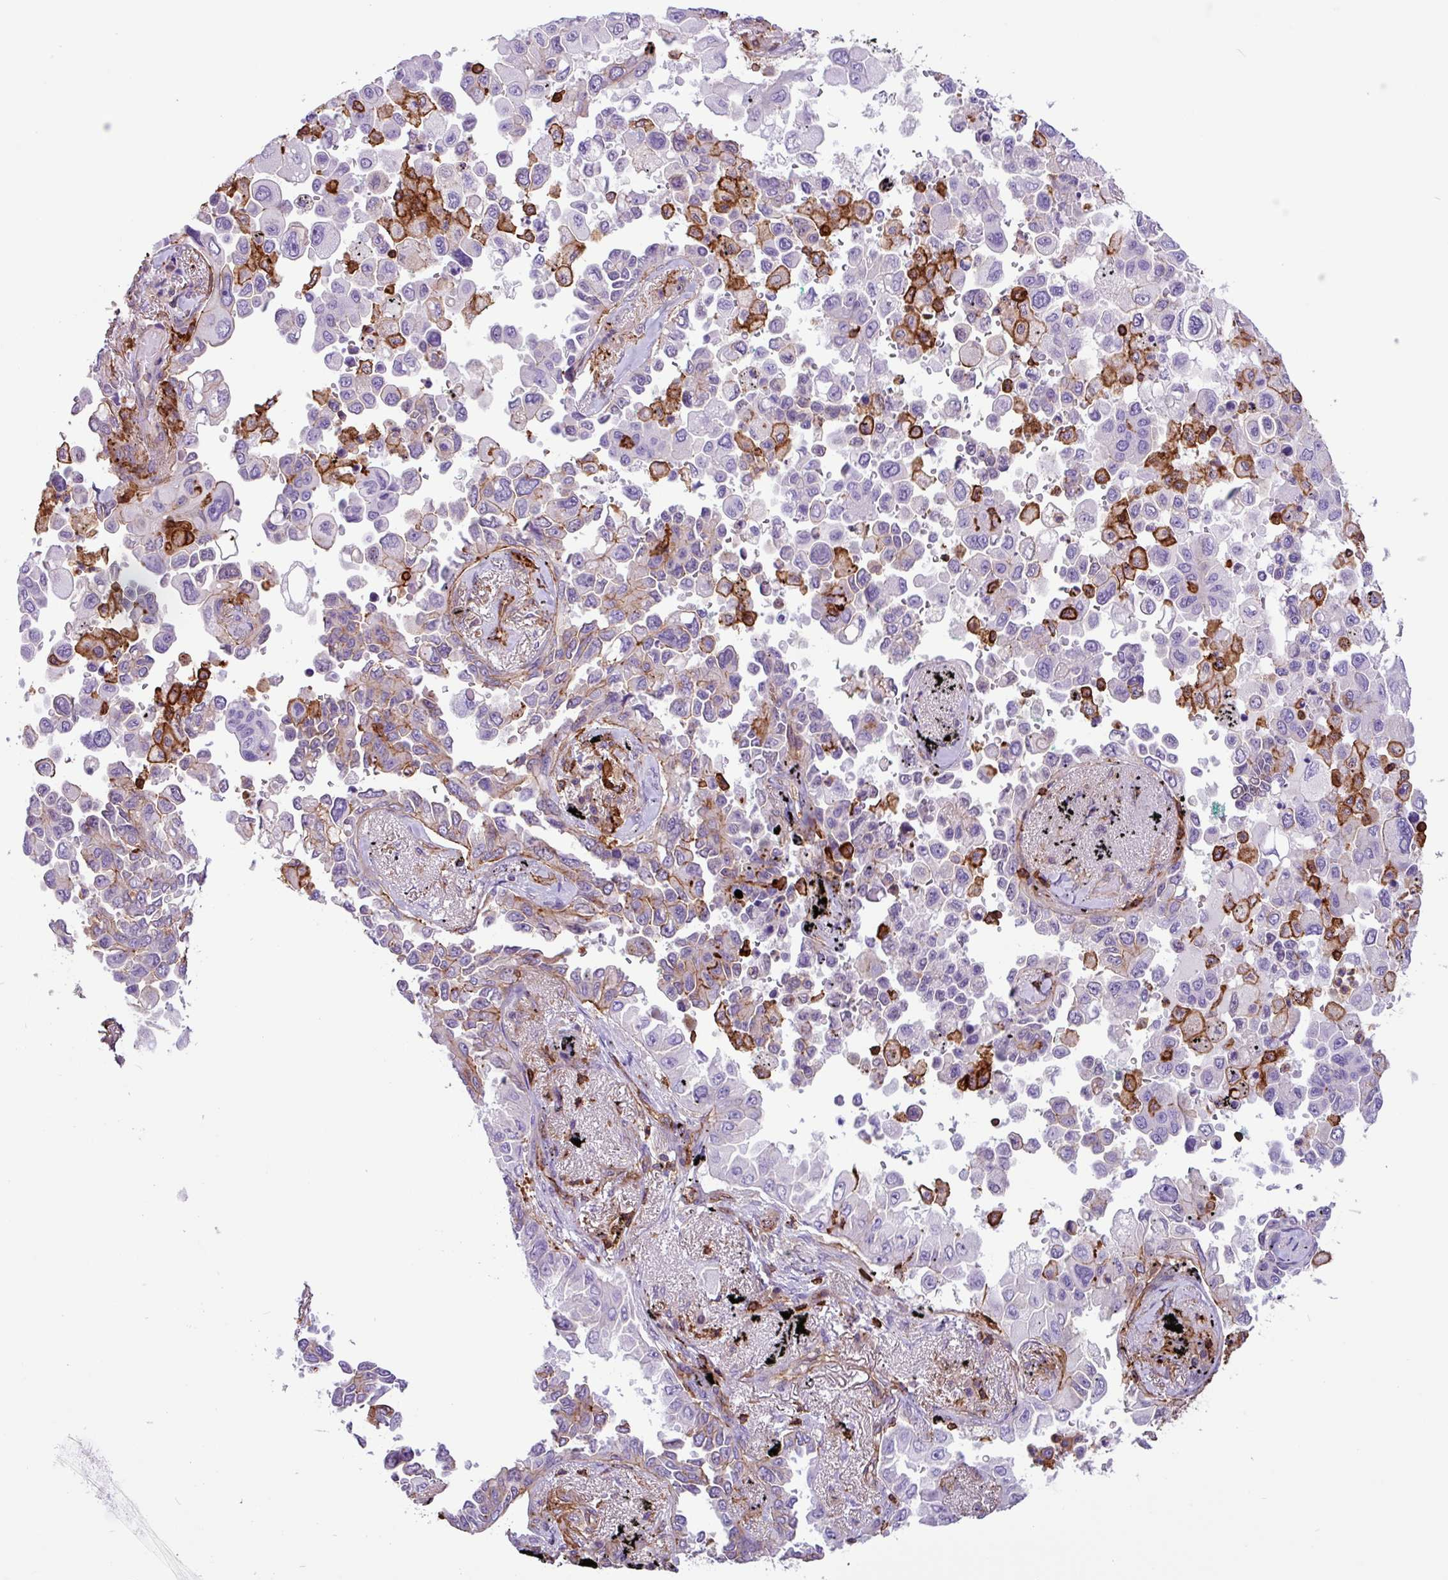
{"staining": {"intensity": "negative", "quantity": "none", "location": "none"}, "tissue": "lung cancer", "cell_type": "Tumor cells", "image_type": "cancer", "snomed": [{"axis": "morphology", "description": "Adenocarcinoma, NOS"}, {"axis": "topography", "description": "Lung"}], "caption": "The immunohistochemistry (IHC) photomicrograph has no significant staining in tumor cells of adenocarcinoma (lung) tissue.", "gene": "PPP1R18", "patient": {"sex": "female", "age": 67}}